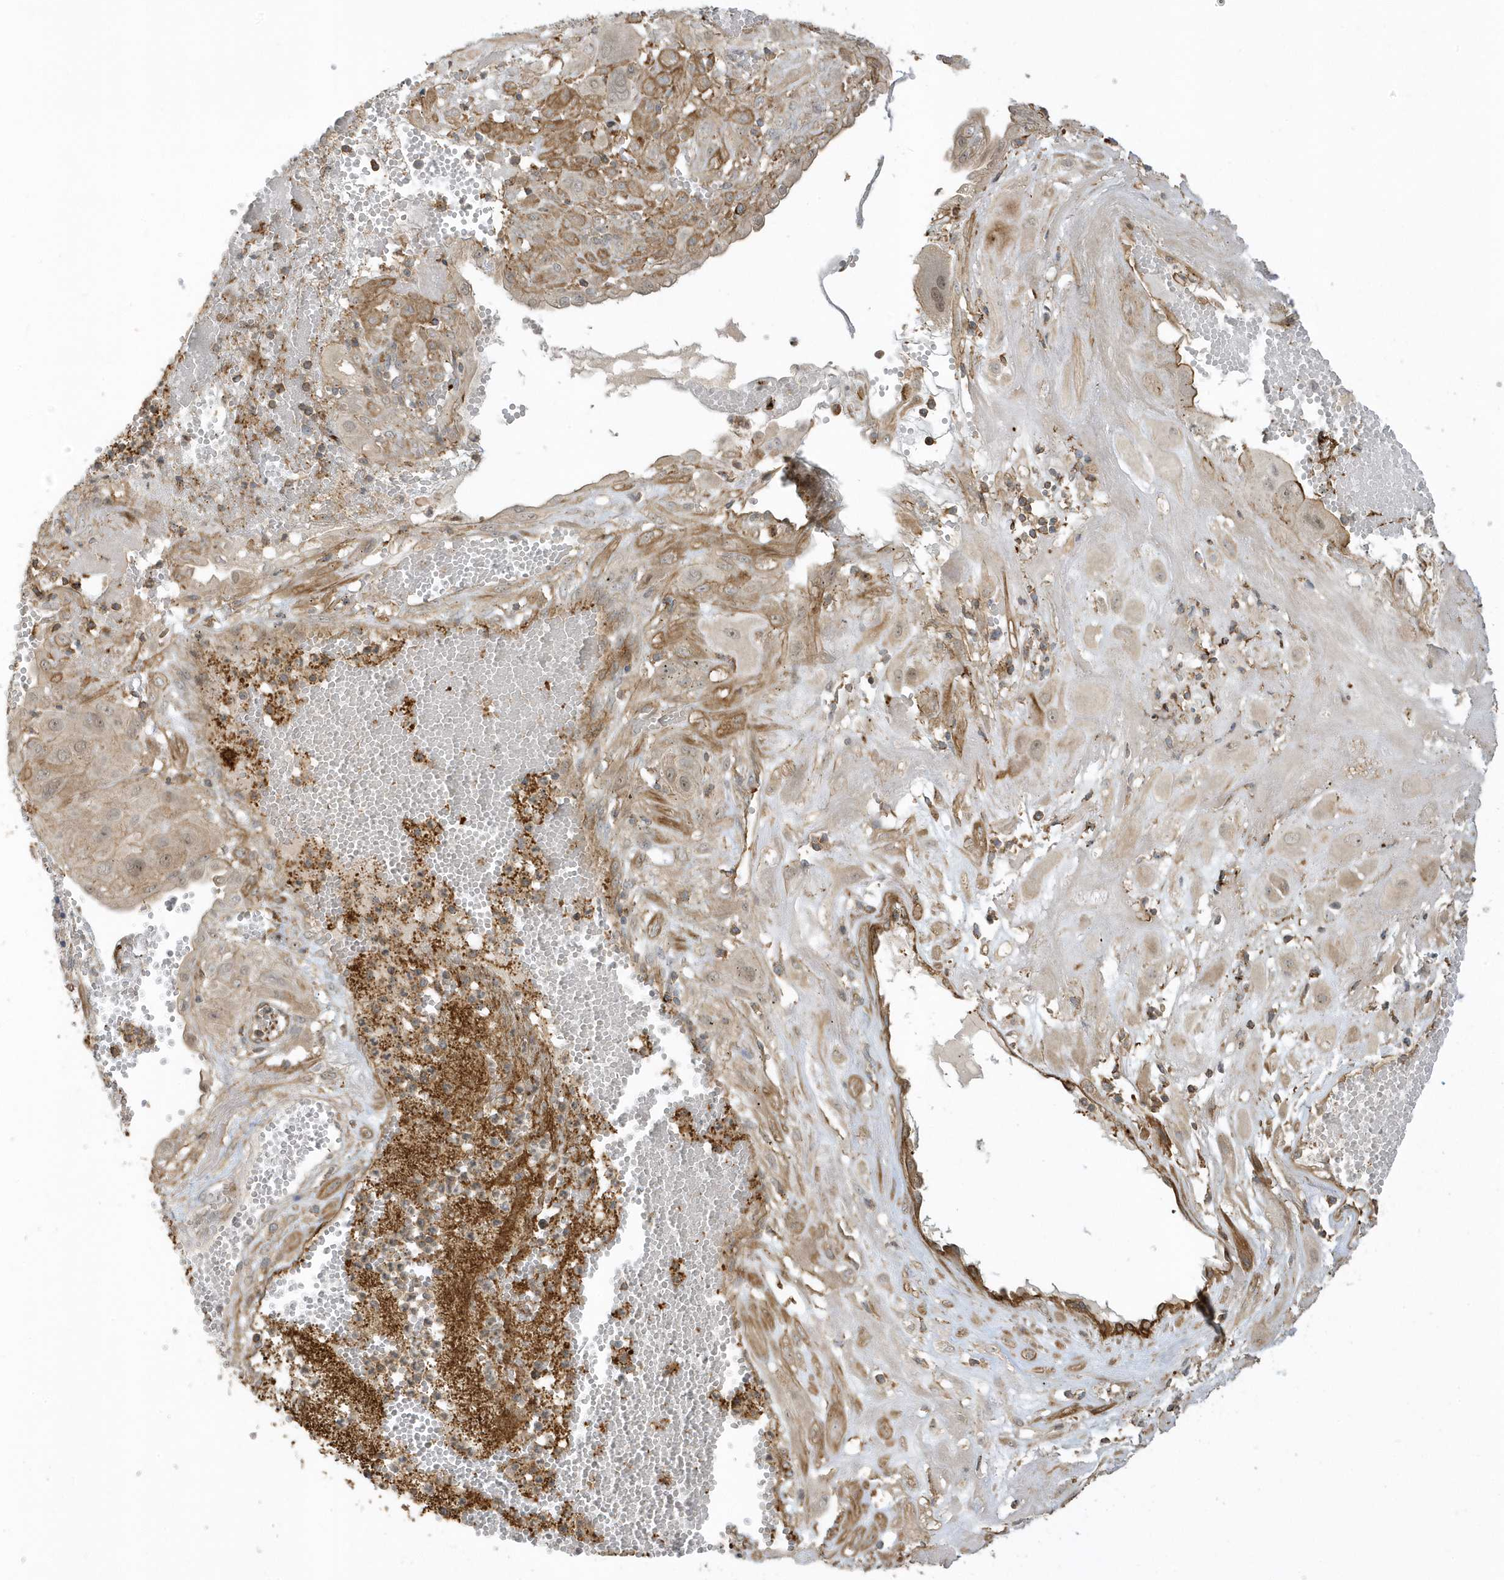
{"staining": {"intensity": "weak", "quantity": ">75%", "location": "cytoplasmic/membranous,nuclear"}, "tissue": "cervical cancer", "cell_type": "Tumor cells", "image_type": "cancer", "snomed": [{"axis": "morphology", "description": "Squamous cell carcinoma, NOS"}, {"axis": "topography", "description": "Cervix"}], "caption": "Tumor cells demonstrate low levels of weak cytoplasmic/membranous and nuclear positivity in about >75% of cells in human squamous cell carcinoma (cervical).", "gene": "ZBTB8A", "patient": {"sex": "female", "age": 34}}